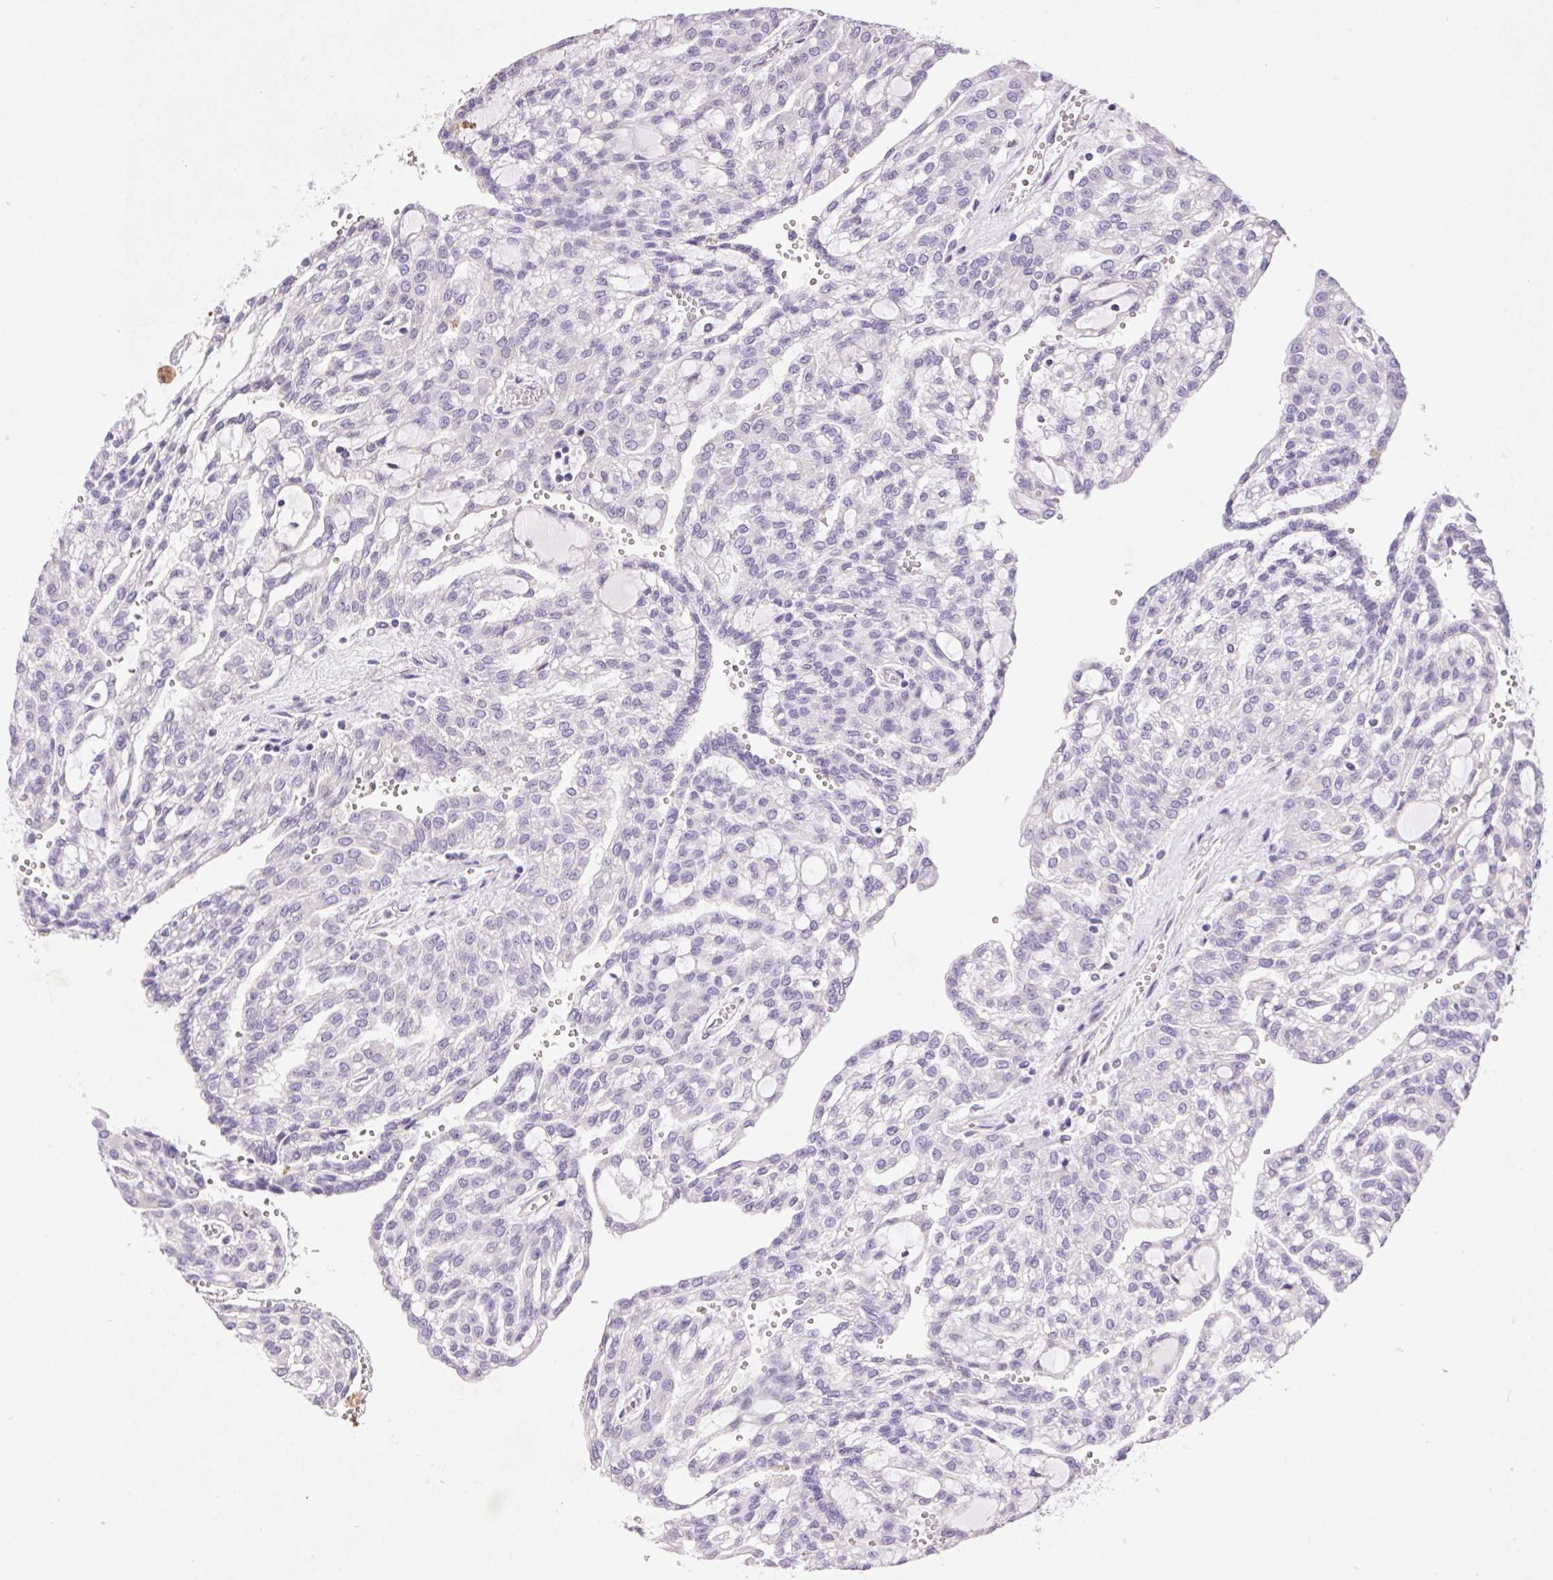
{"staining": {"intensity": "negative", "quantity": "none", "location": "none"}, "tissue": "renal cancer", "cell_type": "Tumor cells", "image_type": "cancer", "snomed": [{"axis": "morphology", "description": "Adenocarcinoma, NOS"}, {"axis": "topography", "description": "Kidney"}], "caption": "Immunohistochemistry histopathology image of human renal cancer stained for a protein (brown), which shows no positivity in tumor cells.", "gene": "ARHGAP11B", "patient": {"sex": "male", "age": 63}}